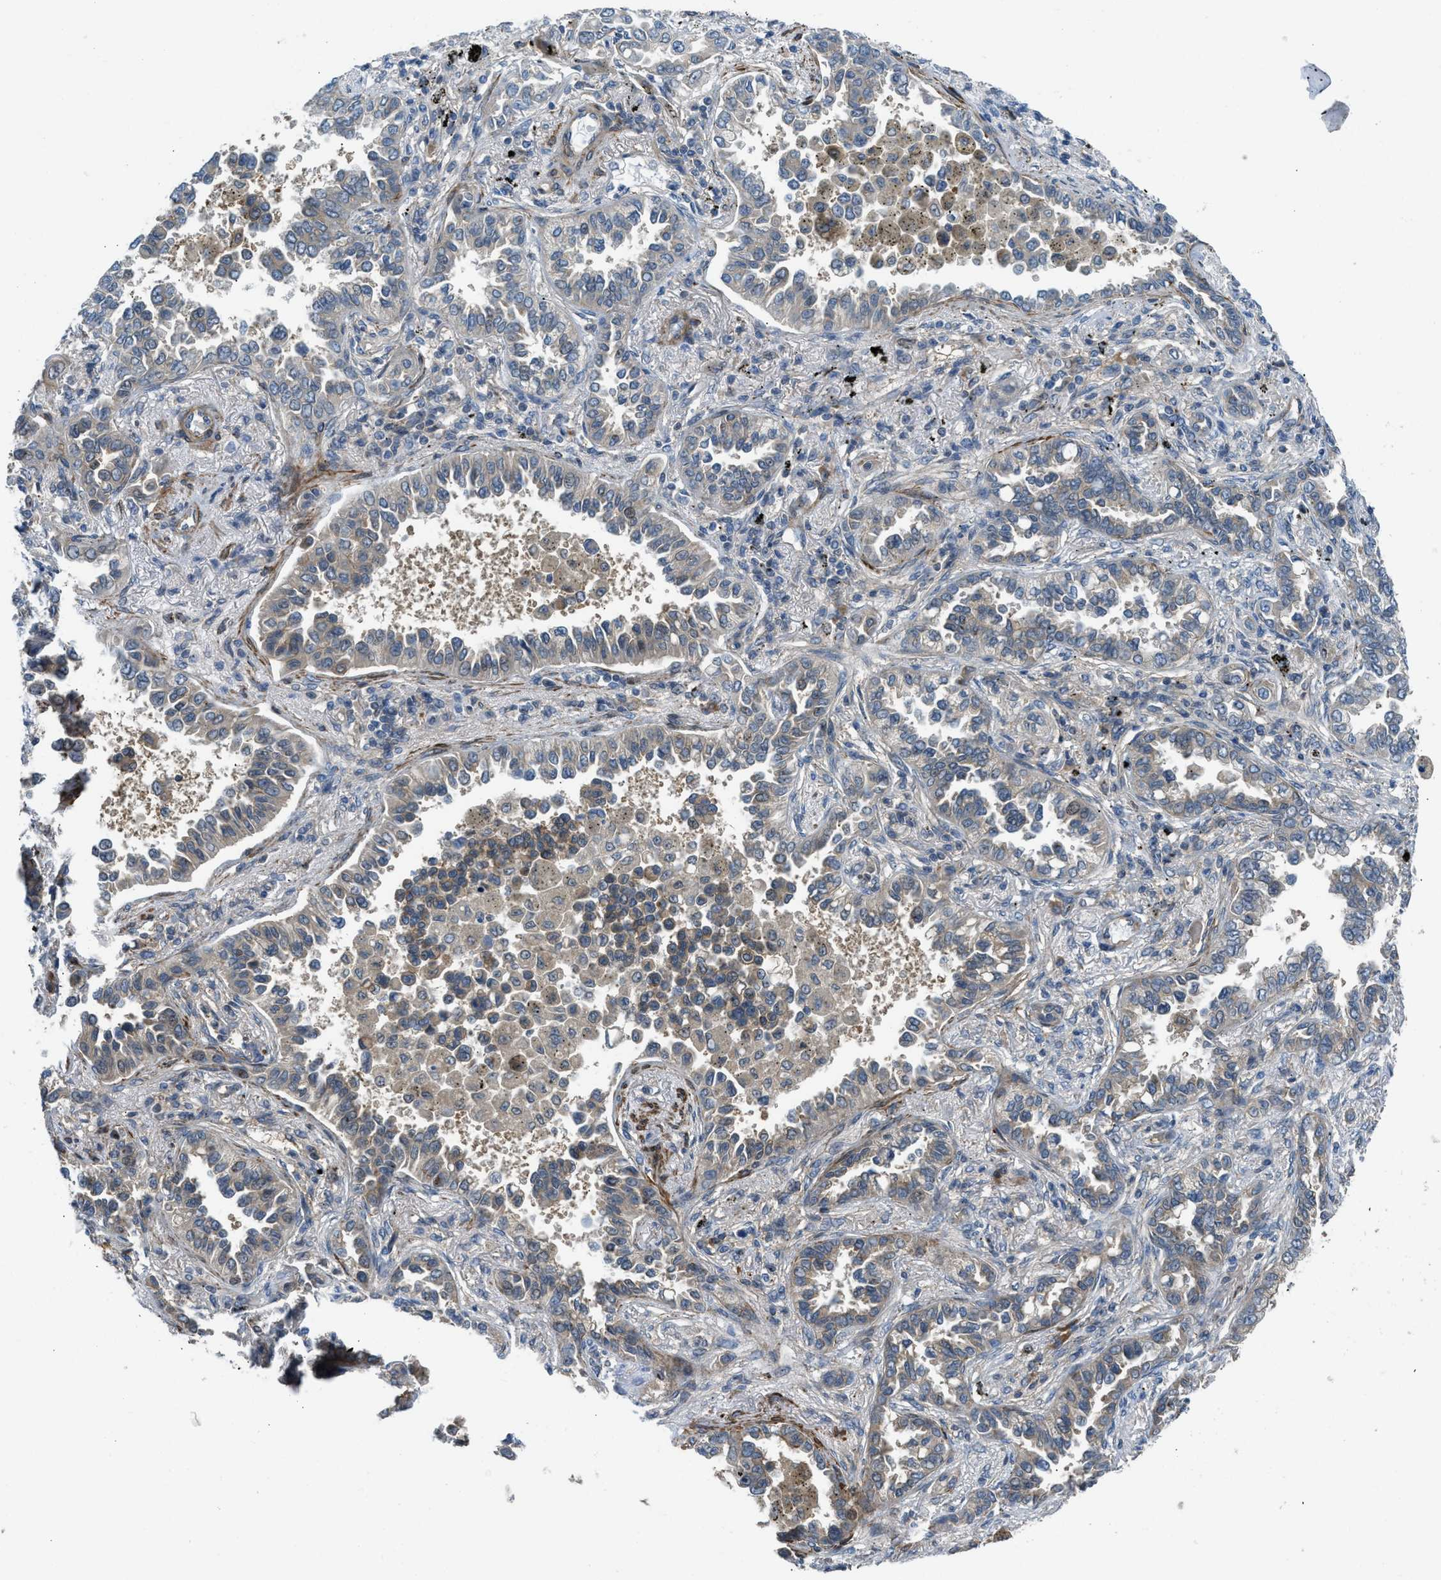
{"staining": {"intensity": "weak", "quantity": "25%-75%", "location": "cytoplasmic/membranous"}, "tissue": "lung cancer", "cell_type": "Tumor cells", "image_type": "cancer", "snomed": [{"axis": "morphology", "description": "Normal tissue, NOS"}, {"axis": "morphology", "description": "Adenocarcinoma, NOS"}, {"axis": "topography", "description": "Lung"}], "caption": "Immunohistochemical staining of adenocarcinoma (lung) shows low levels of weak cytoplasmic/membranous expression in approximately 25%-75% of tumor cells.", "gene": "SESN2", "patient": {"sex": "male", "age": 59}}